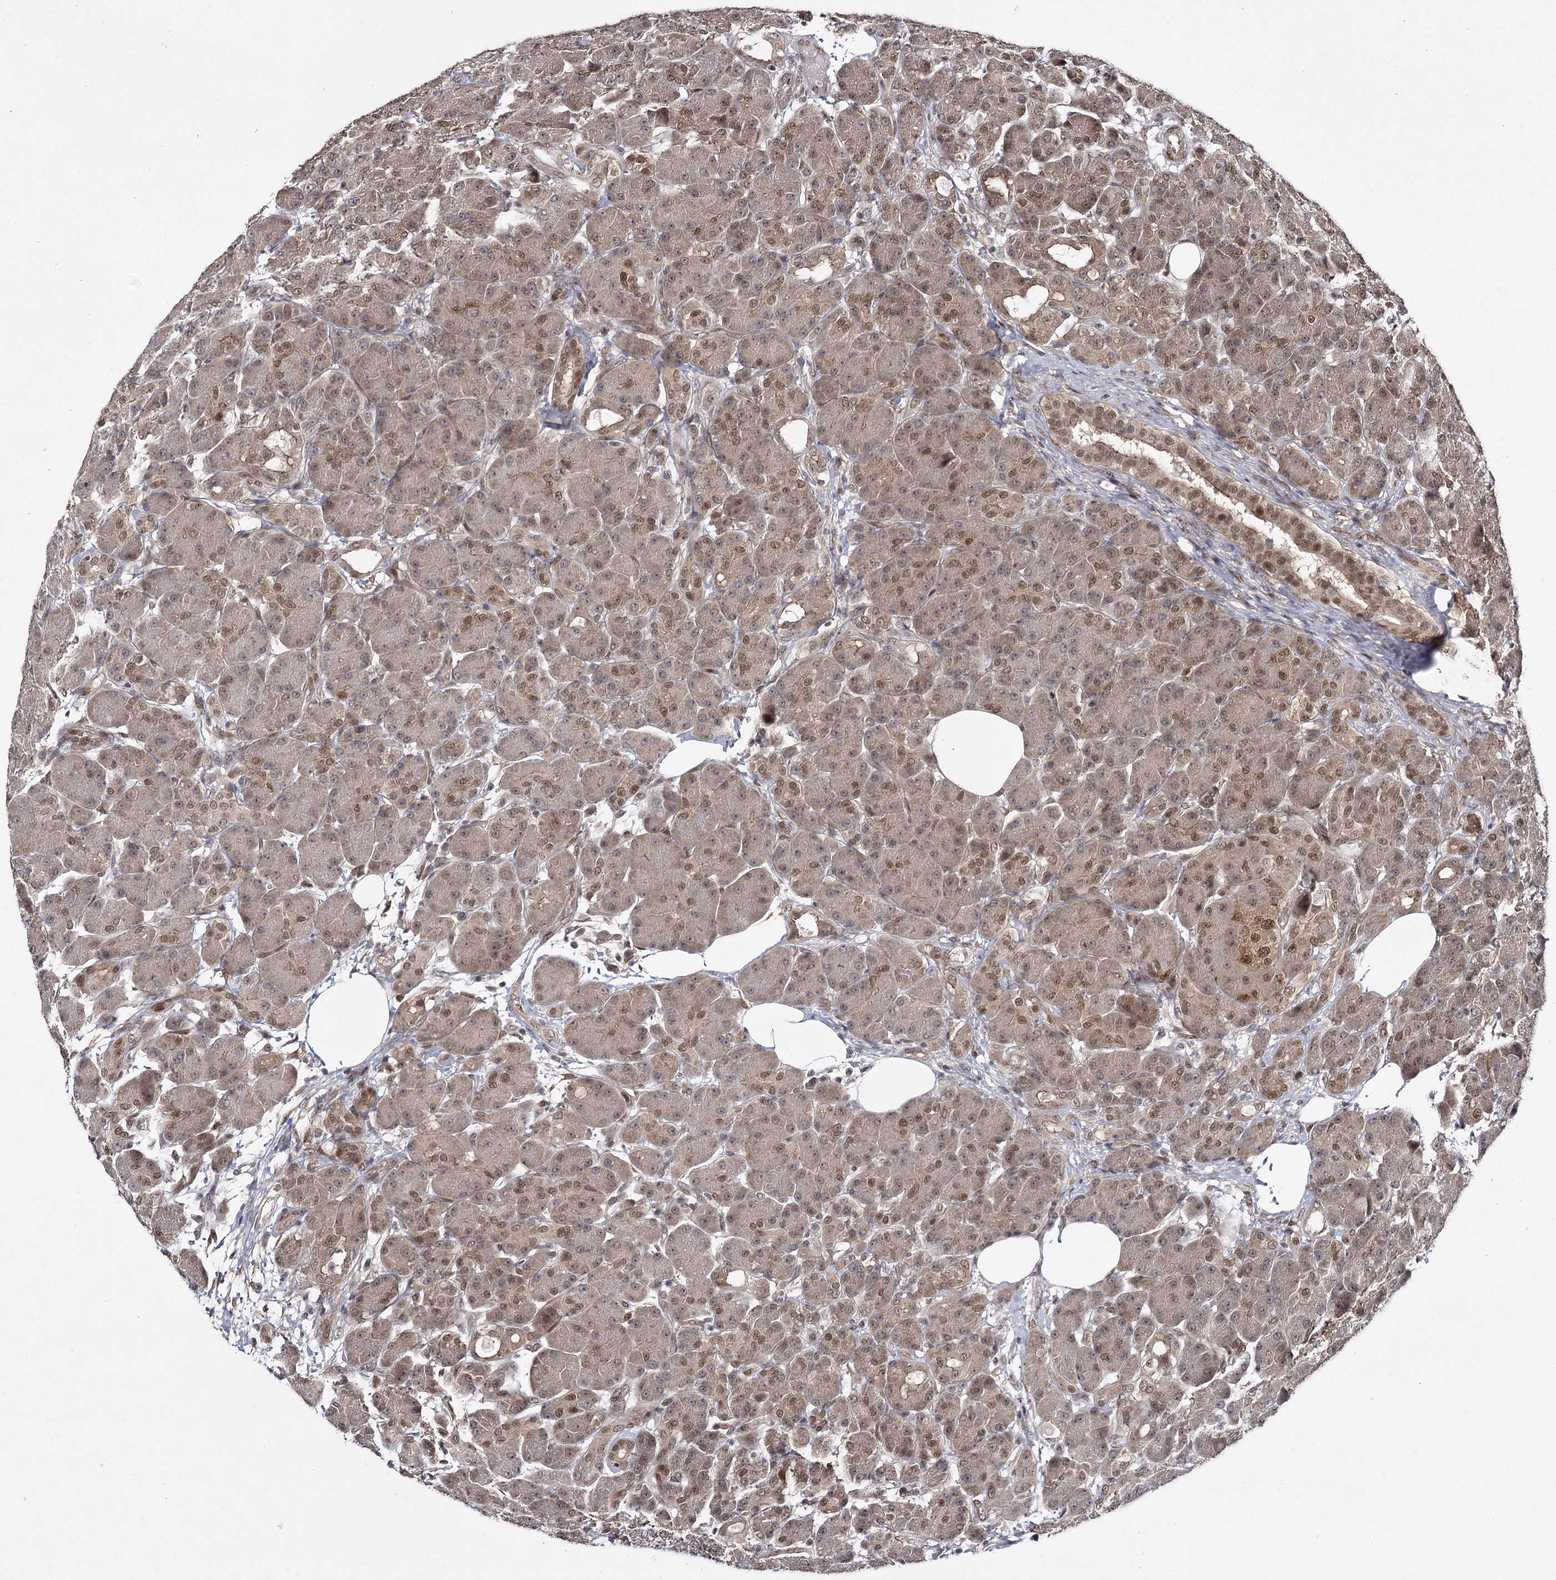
{"staining": {"intensity": "moderate", "quantity": "25%-75%", "location": "cytoplasmic/membranous,nuclear"}, "tissue": "pancreas", "cell_type": "Exocrine glandular cells", "image_type": "normal", "snomed": [{"axis": "morphology", "description": "Normal tissue, NOS"}, {"axis": "topography", "description": "Pancreas"}], "caption": "Immunohistochemical staining of normal human pancreas shows moderate cytoplasmic/membranous,nuclear protein positivity in about 25%-75% of exocrine glandular cells. Immunohistochemistry stains the protein in brown and the nuclei are stained blue.", "gene": "DCUN1D4", "patient": {"sex": "male", "age": 63}}